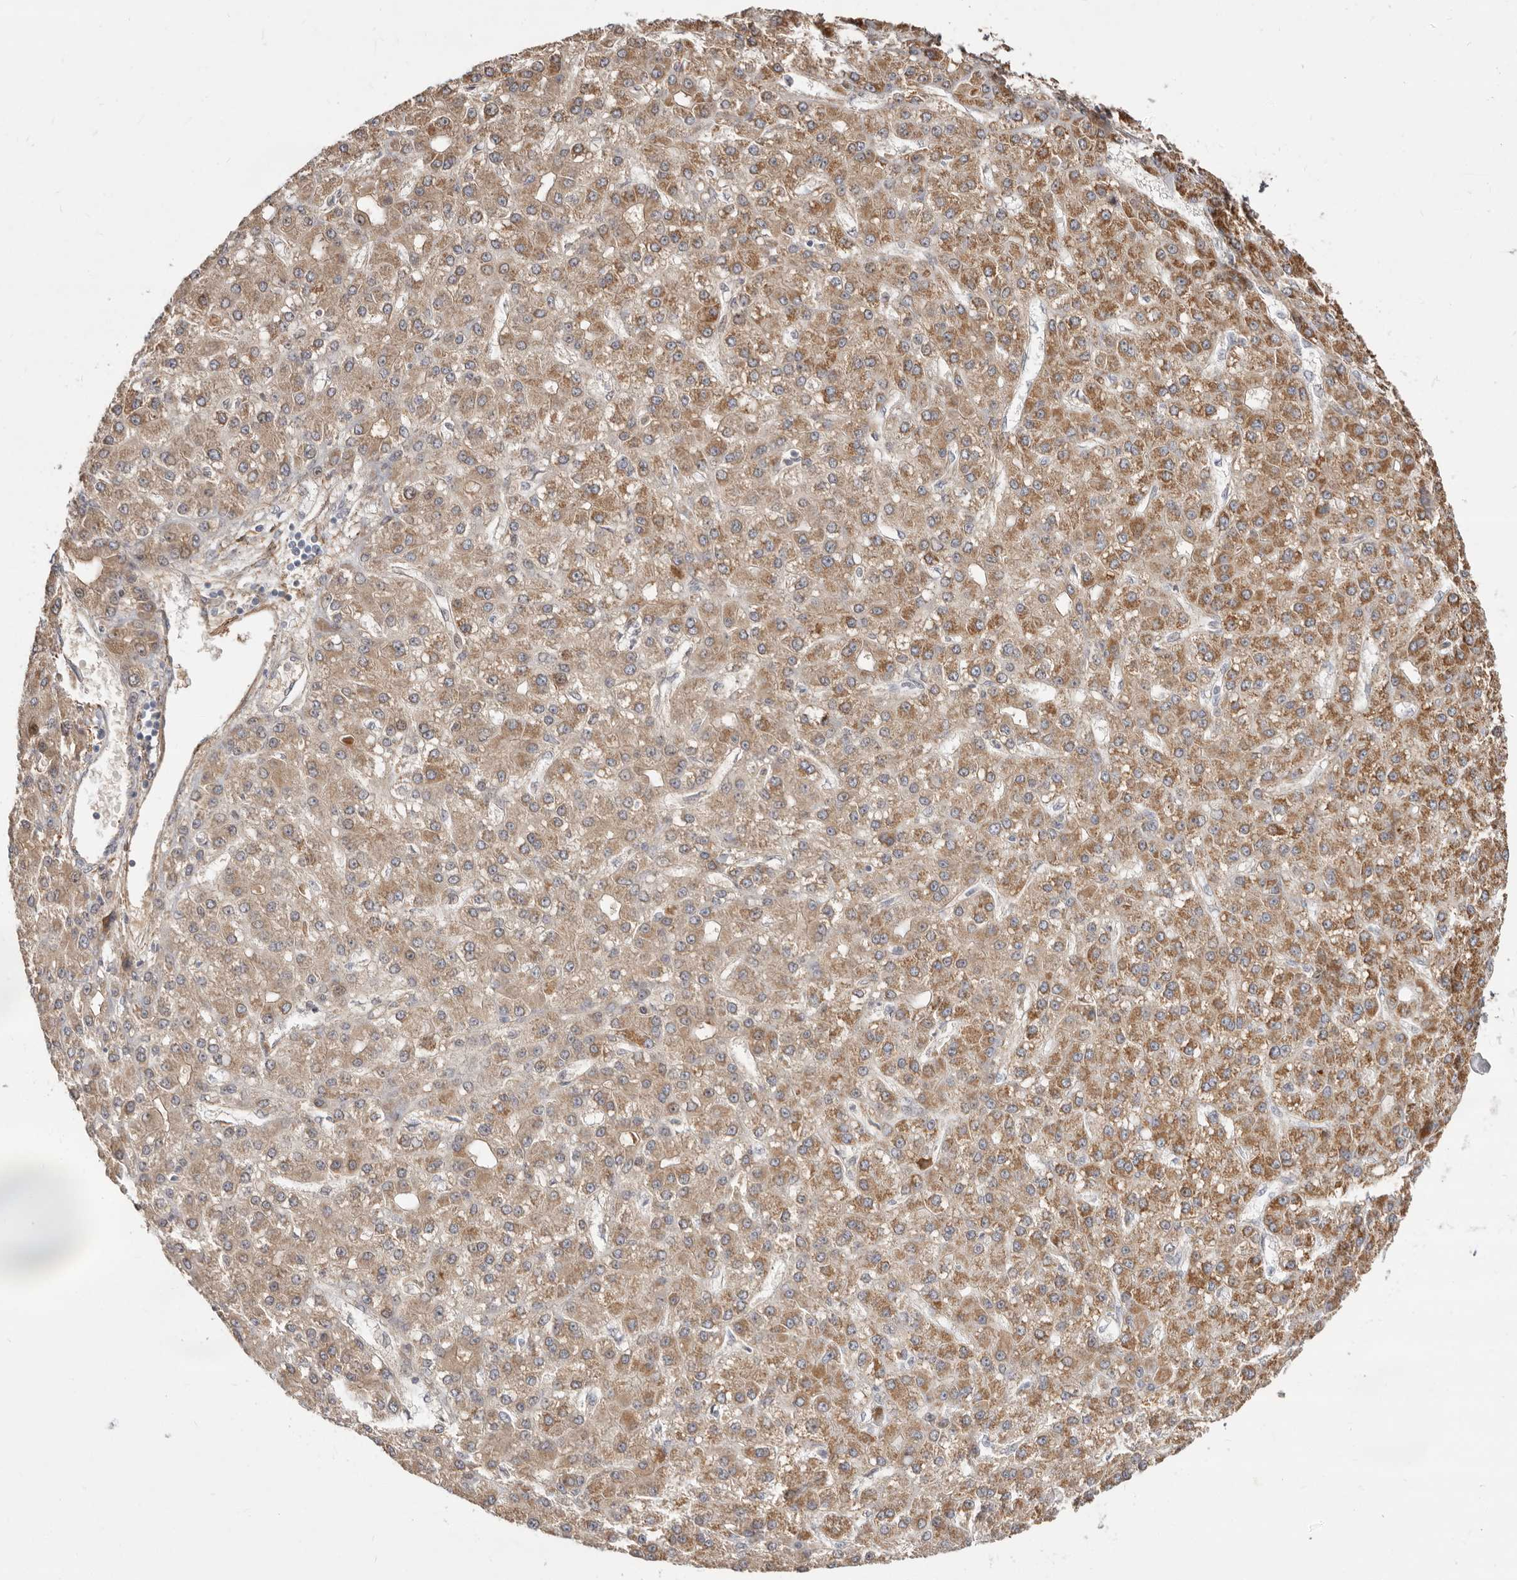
{"staining": {"intensity": "moderate", "quantity": ">75%", "location": "cytoplasmic/membranous"}, "tissue": "liver cancer", "cell_type": "Tumor cells", "image_type": "cancer", "snomed": [{"axis": "morphology", "description": "Carcinoma, Hepatocellular, NOS"}, {"axis": "topography", "description": "Liver"}], "caption": "Human liver cancer (hepatocellular carcinoma) stained with a protein marker exhibits moderate staining in tumor cells.", "gene": "SZT2", "patient": {"sex": "male", "age": 67}}